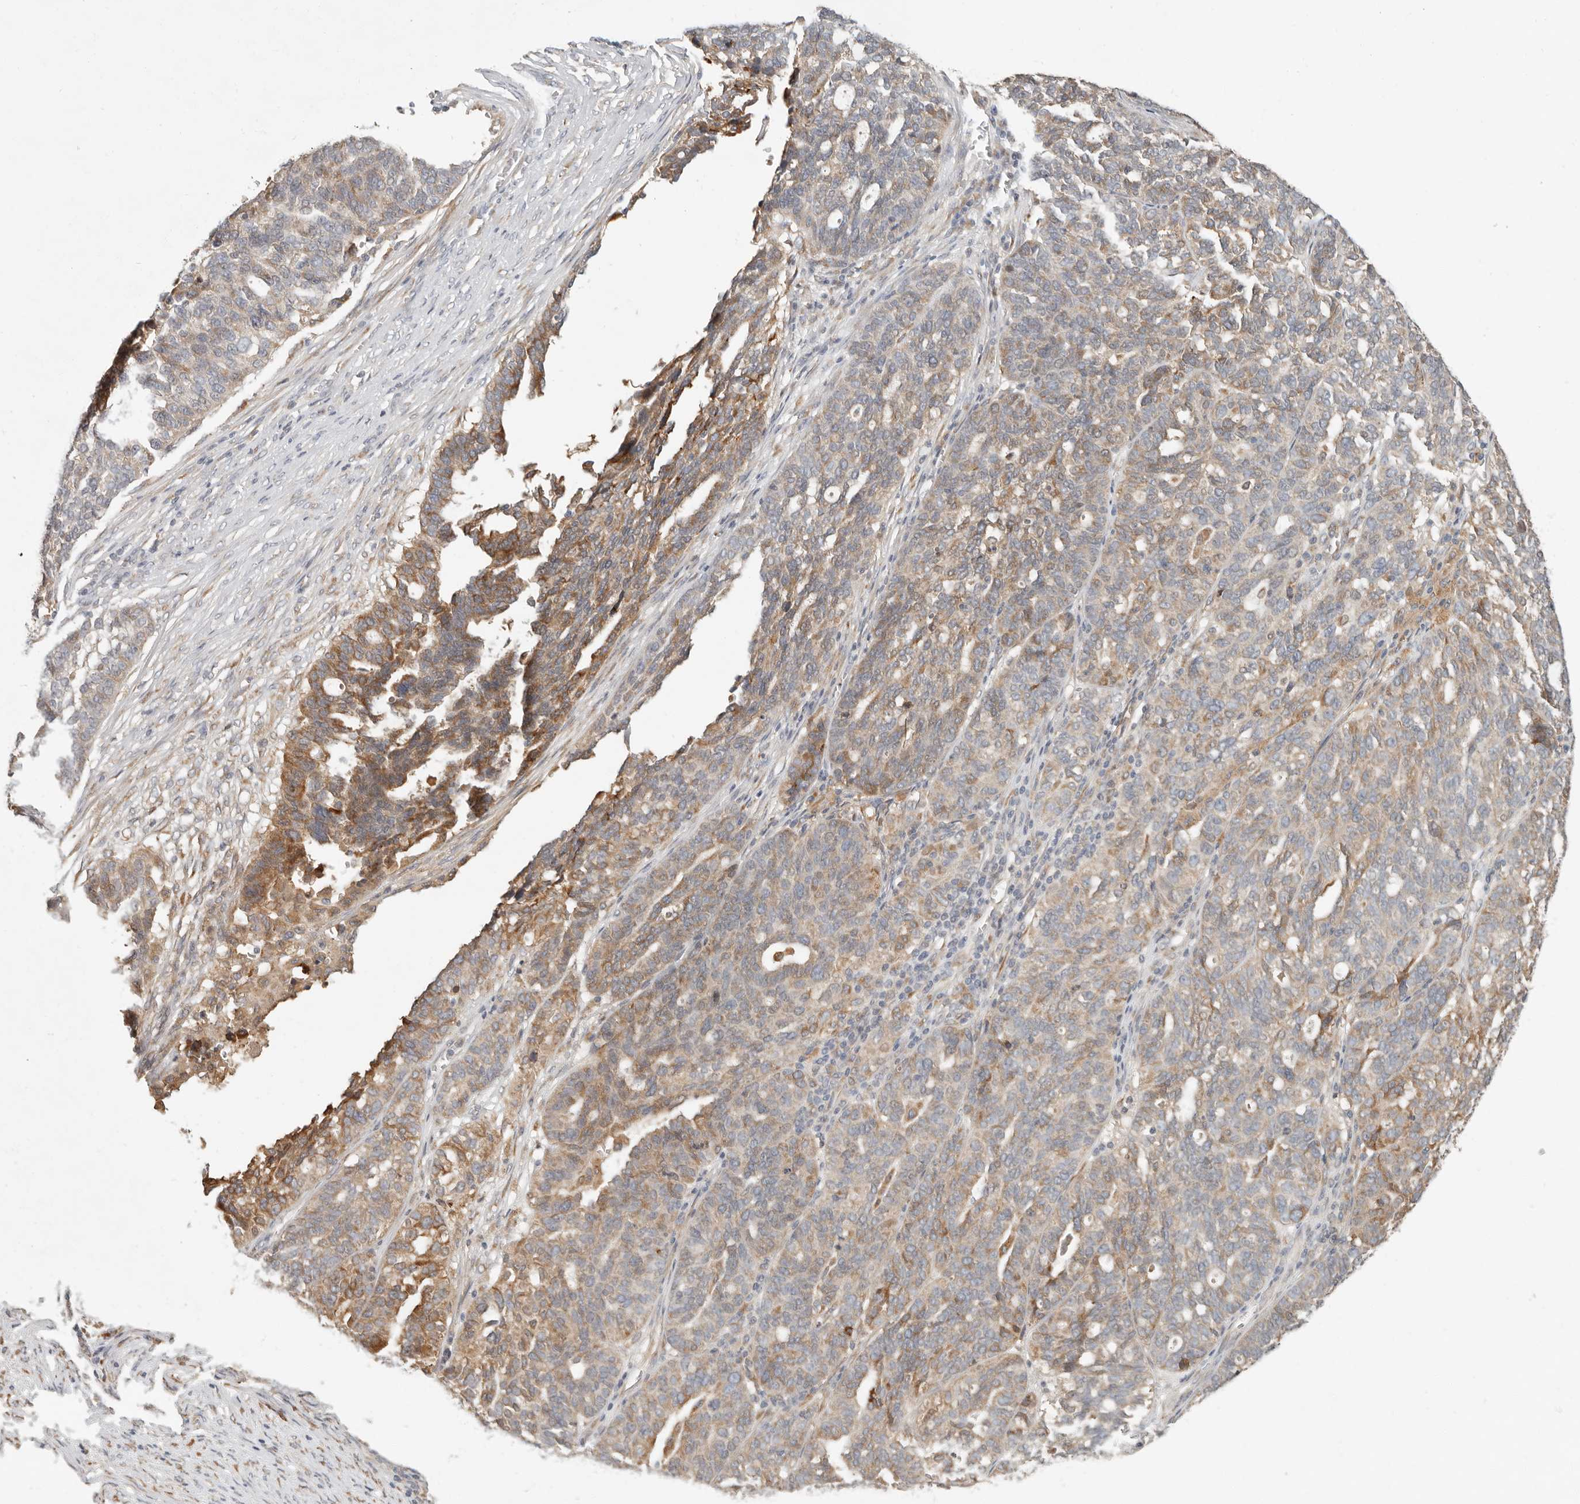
{"staining": {"intensity": "moderate", "quantity": "25%-75%", "location": "cytoplasmic/membranous"}, "tissue": "ovarian cancer", "cell_type": "Tumor cells", "image_type": "cancer", "snomed": [{"axis": "morphology", "description": "Cystadenocarcinoma, serous, NOS"}, {"axis": "topography", "description": "Ovary"}], "caption": "This is a photomicrograph of IHC staining of ovarian serous cystadenocarcinoma, which shows moderate staining in the cytoplasmic/membranous of tumor cells.", "gene": "ARHGEF10L", "patient": {"sex": "female", "age": 59}}